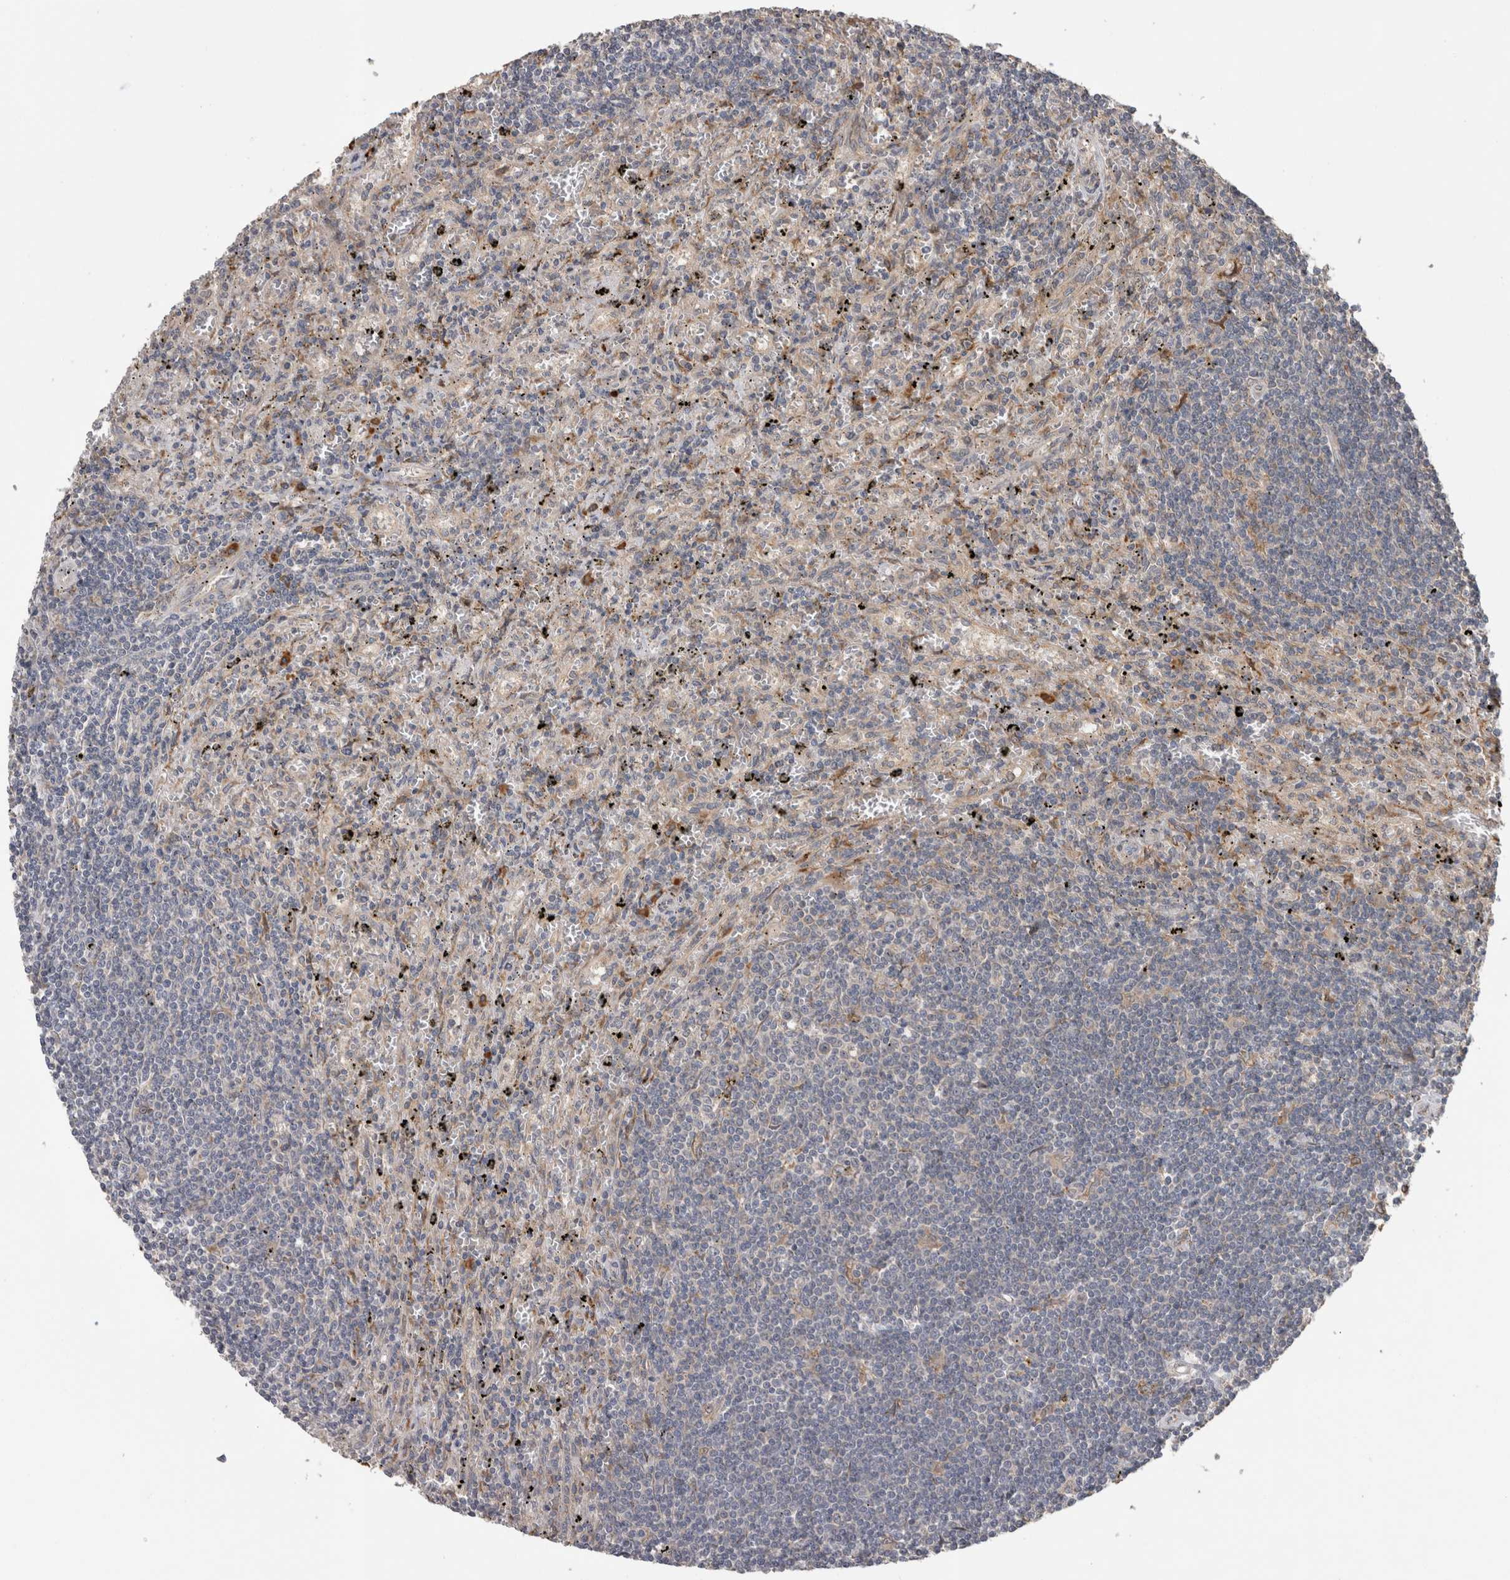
{"staining": {"intensity": "weak", "quantity": "<25%", "location": "cytoplasmic/membranous"}, "tissue": "lymphoma", "cell_type": "Tumor cells", "image_type": "cancer", "snomed": [{"axis": "morphology", "description": "Malignant lymphoma, non-Hodgkin's type, Low grade"}, {"axis": "topography", "description": "Spleen"}], "caption": "A histopathology image of human low-grade malignant lymphoma, non-Hodgkin's type is negative for staining in tumor cells.", "gene": "TBCE", "patient": {"sex": "male", "age": 76}}